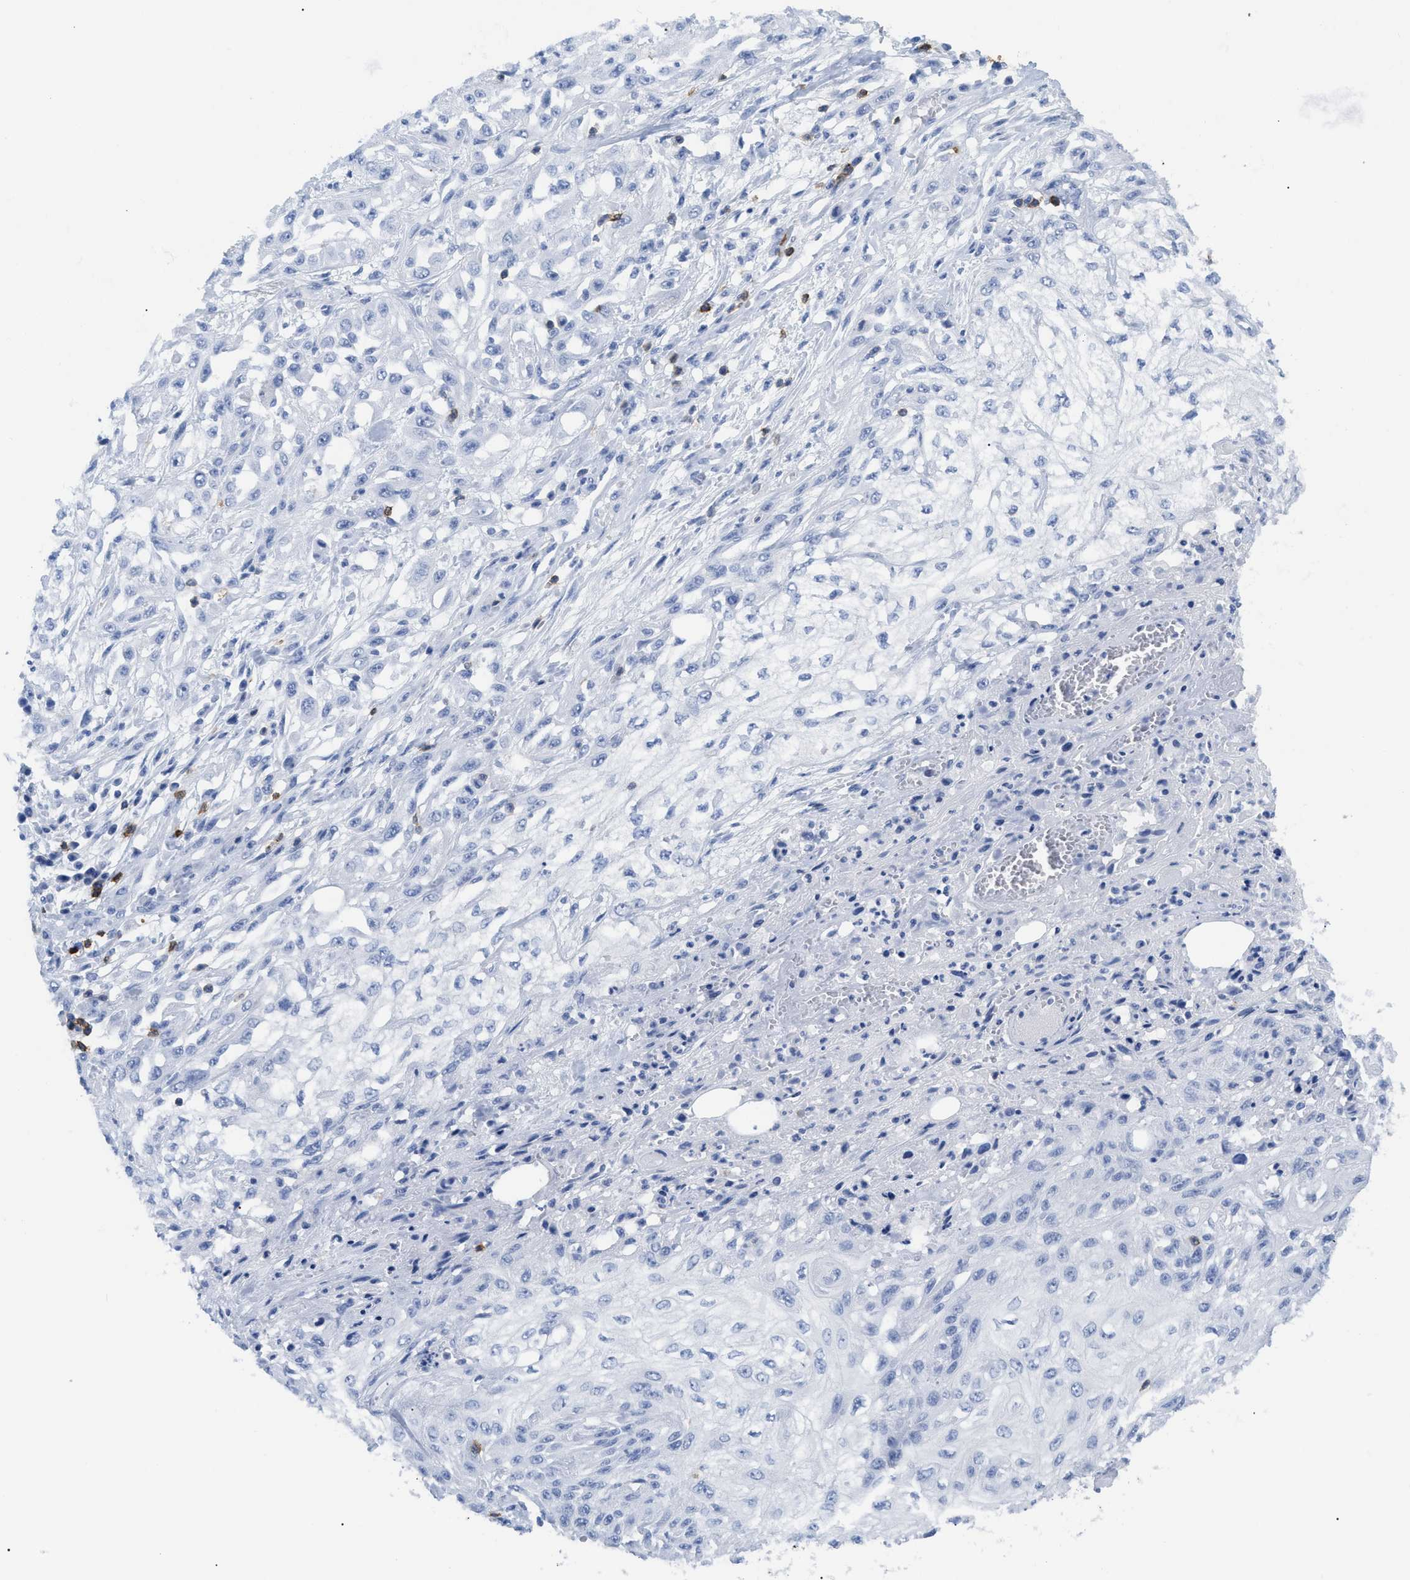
{"staining": {"intensity": "negative", "quantity": "none", "location": "none"}, "tissue": "skin cancer", "cell_type": "Tumor cells", "image_type": "cancer", "snomed": [{"axis": "morphology", "description": "Squamous cell carcinoma, NOS"}, {"axis": "morphology", "description": "Squamous cell carcinoma, metastatic, NOS"}, {"axis": "topography", "description": "Skin"}, {"axis": "topography", "description": "Lymph node"}], "caption": "Human skin squamous cell carcinoma stained for a protein using IHC demonstrates no staining in tumor cells.", "gene": "CD5", "patient": {"sex": "male", "age": 75}}